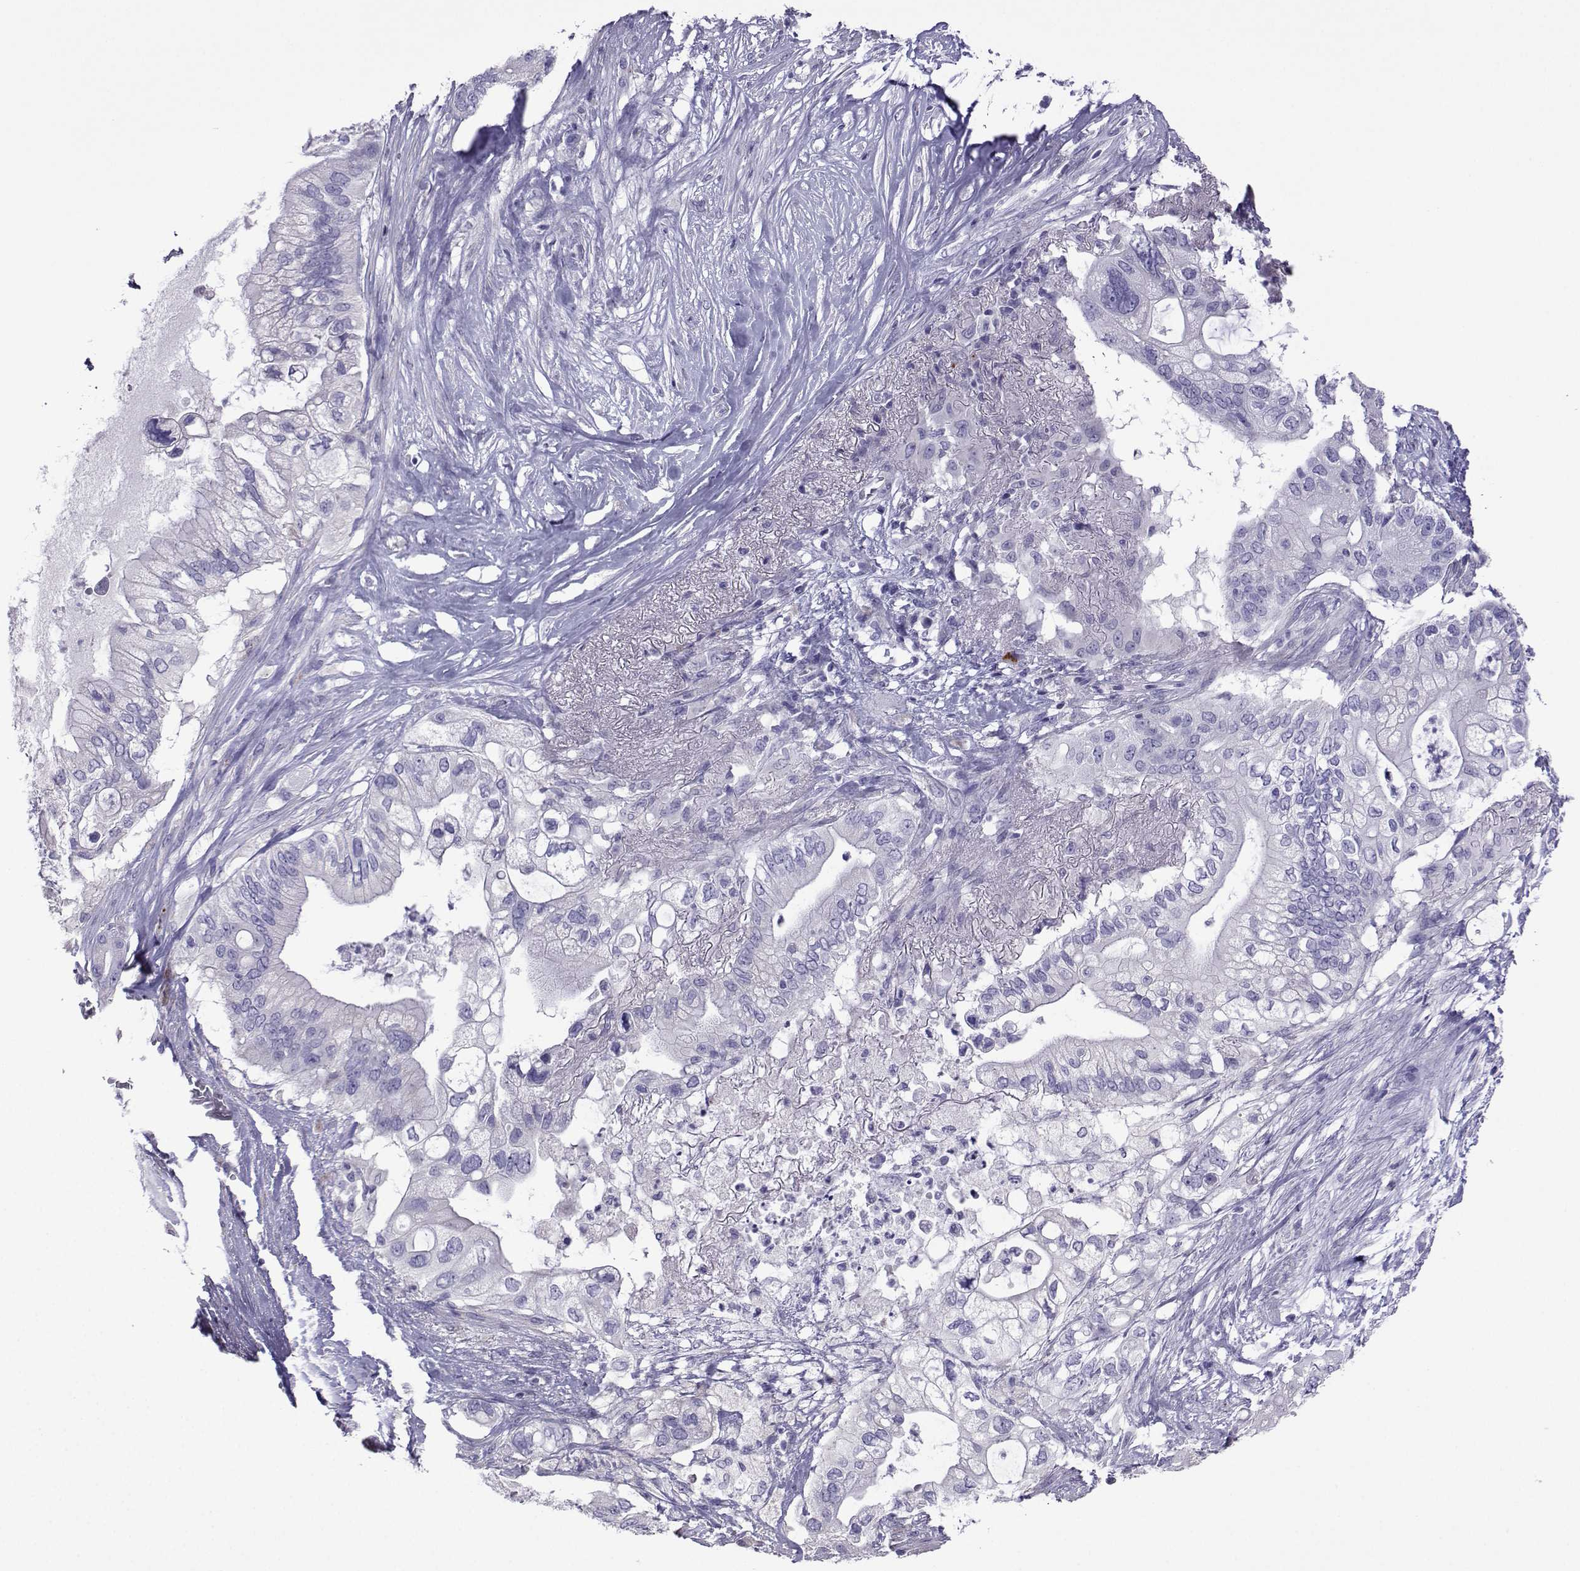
{"staining": {"intensity": "negative", "quantity": "none", "location": "none"}, "tissue": "pancreatic cancer", "cell_type": "Tumor cells", "image_type": "cancer", "snomed": [{"axis": "morphology", "description": "Adenocarcinoma, NOS"}, {"axis": "topography", "description": "Pancreas"}], "caption": "A high-resolution image shows immunohistochemistry (IHC) staining of pancreatic cancer (adenocarcinoma), which shows no significant expression in tumor cells.", "gene": "CFAP70", "patient": {"sex": "female", "age": 72}}